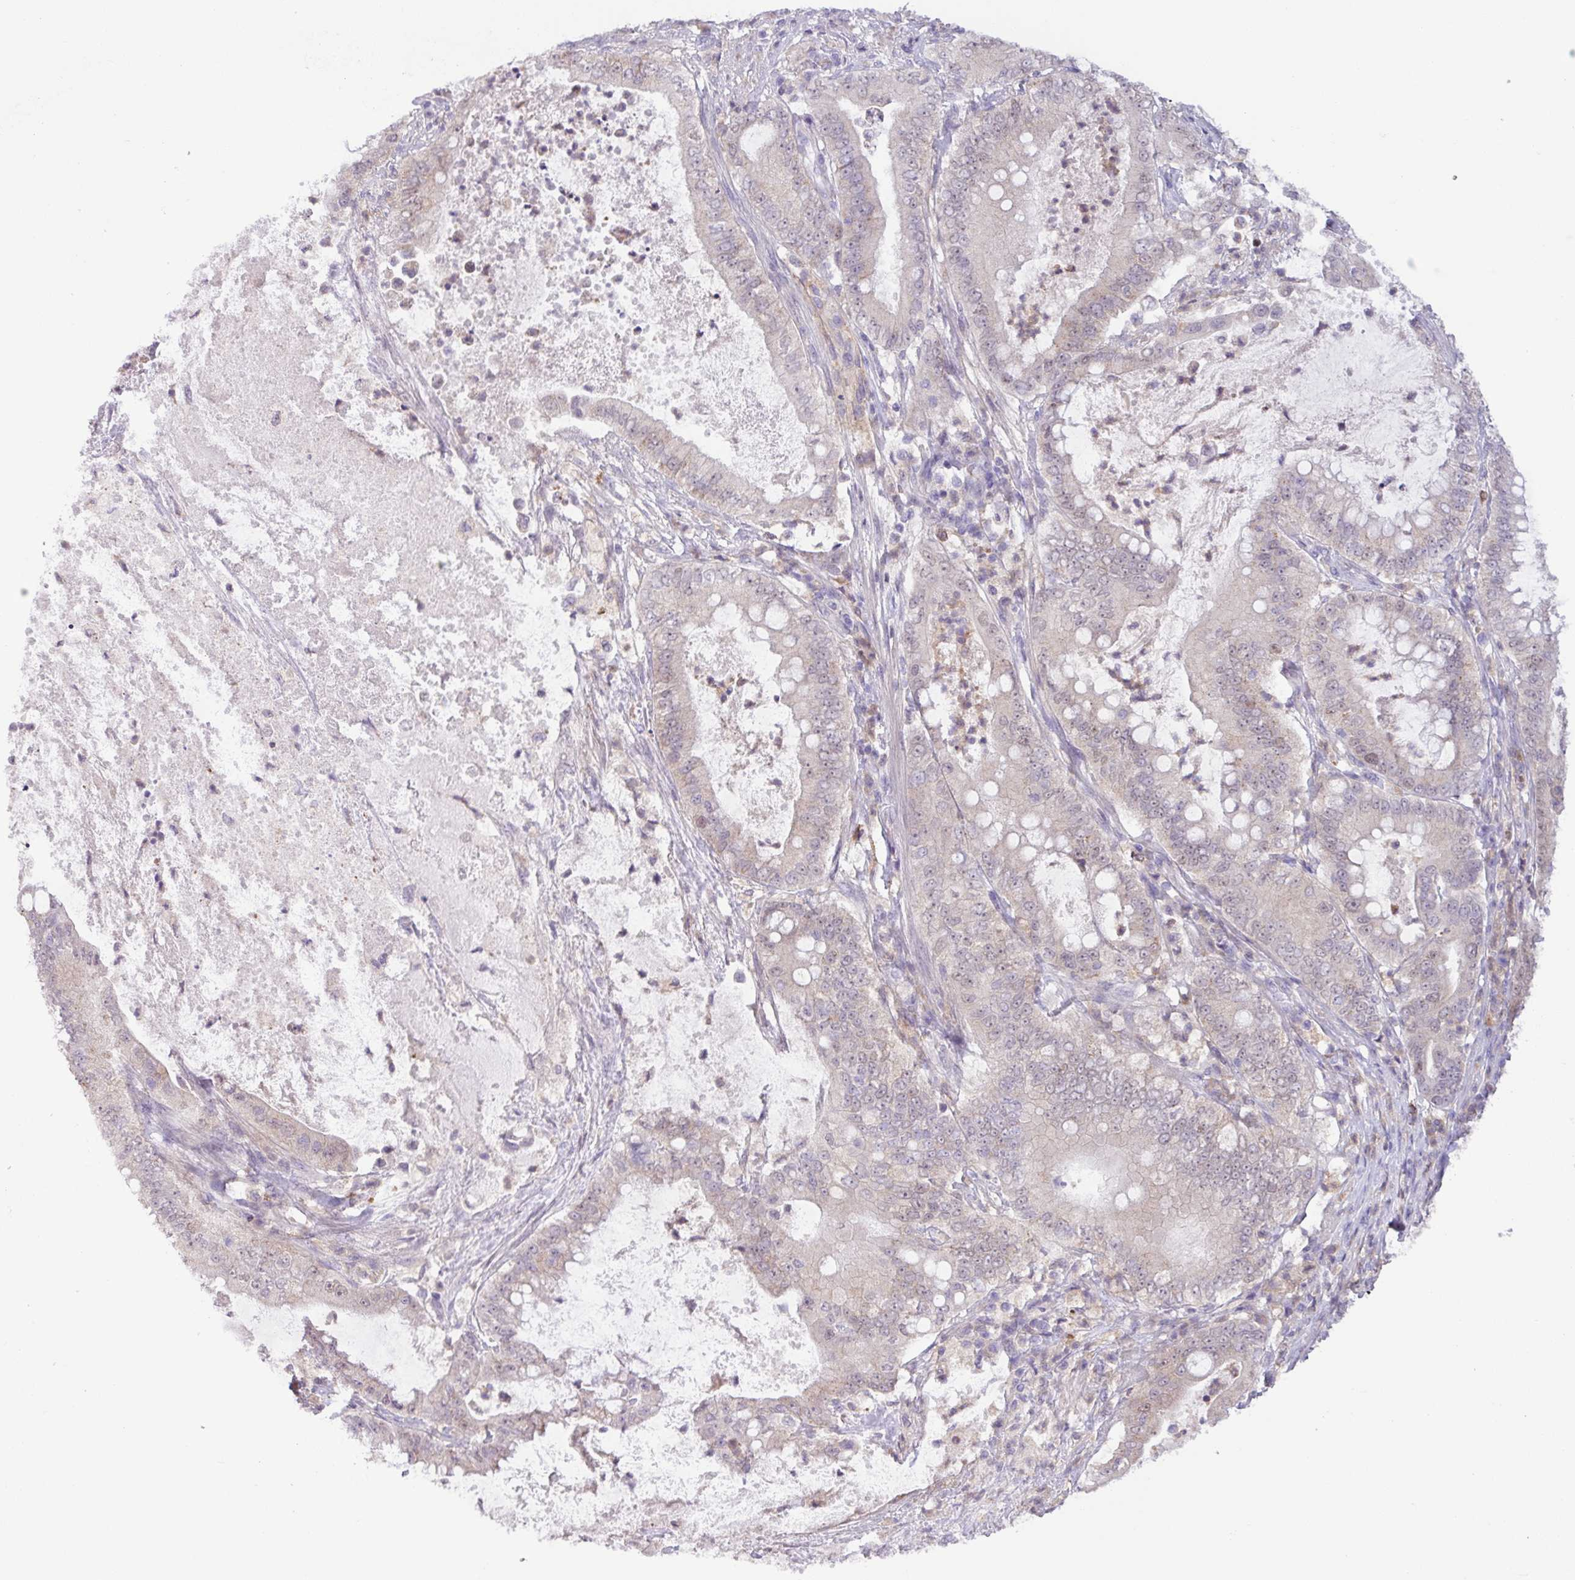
{"staining": {"intensity": "weak", "quantity": "25%-75%", "location": "nuclear"}, "tissue": "pancreatic cancer", "cell_type": "Tumor cells", "image_type": "cancer", "snomed": [{"axis": "morphology", "description": "Adenocarcinoma, NOS"}, {"axis": "topography", "description": "Pancreas"}], "caption": "This photomicrograph displays pancreatic cancer stained with immunohistochemistry to label a protein in brown. The nuclear of tumor cells show weak positivity for the protein. Nuclei are counter-stained blue.", "gene": "TONSL", "patient": {"sex": "male", "age": 71}}